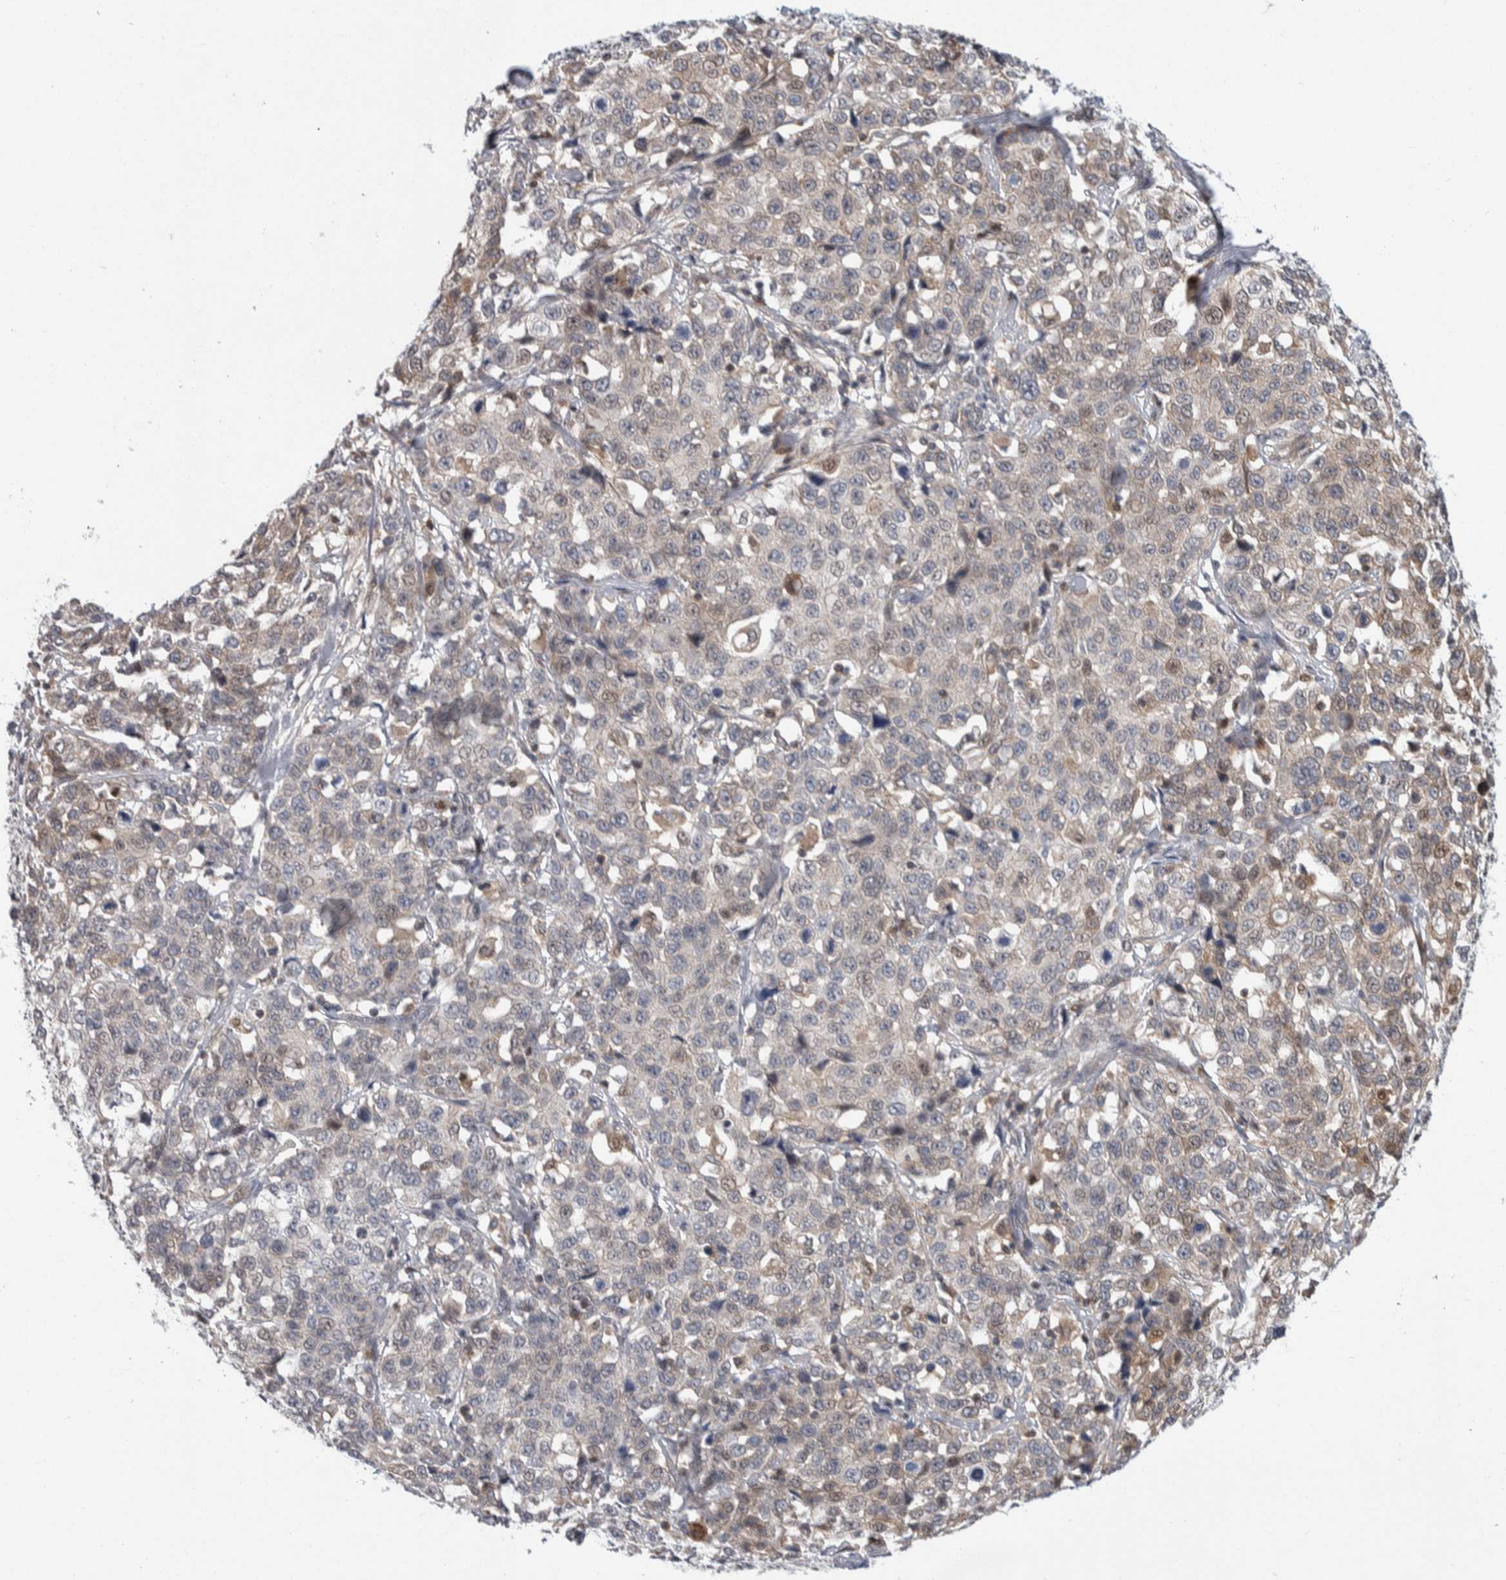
{"staining": {"intensity": "weak", "quantity": "<25%", "location": "cytoplasmic/membranous"}, "tissue": "stomach cancer", "cell_type": "Tumor cells", "image_type": "cancer", "snomed": [{"axis": "morphology", "description": "Normal tissue, NOS"}, {"axis": "morphology", "description": "Adenocarcinoma, NOS"}, {"axis": "topography", "description": "Stomach"}], "caption": "High power microscopy histopathology image of an IHC image of stomach cancer, revealing no significant staining in tumor cells.", "gene": "PTPA", "patient": {"sex": "male", "age": 48}}